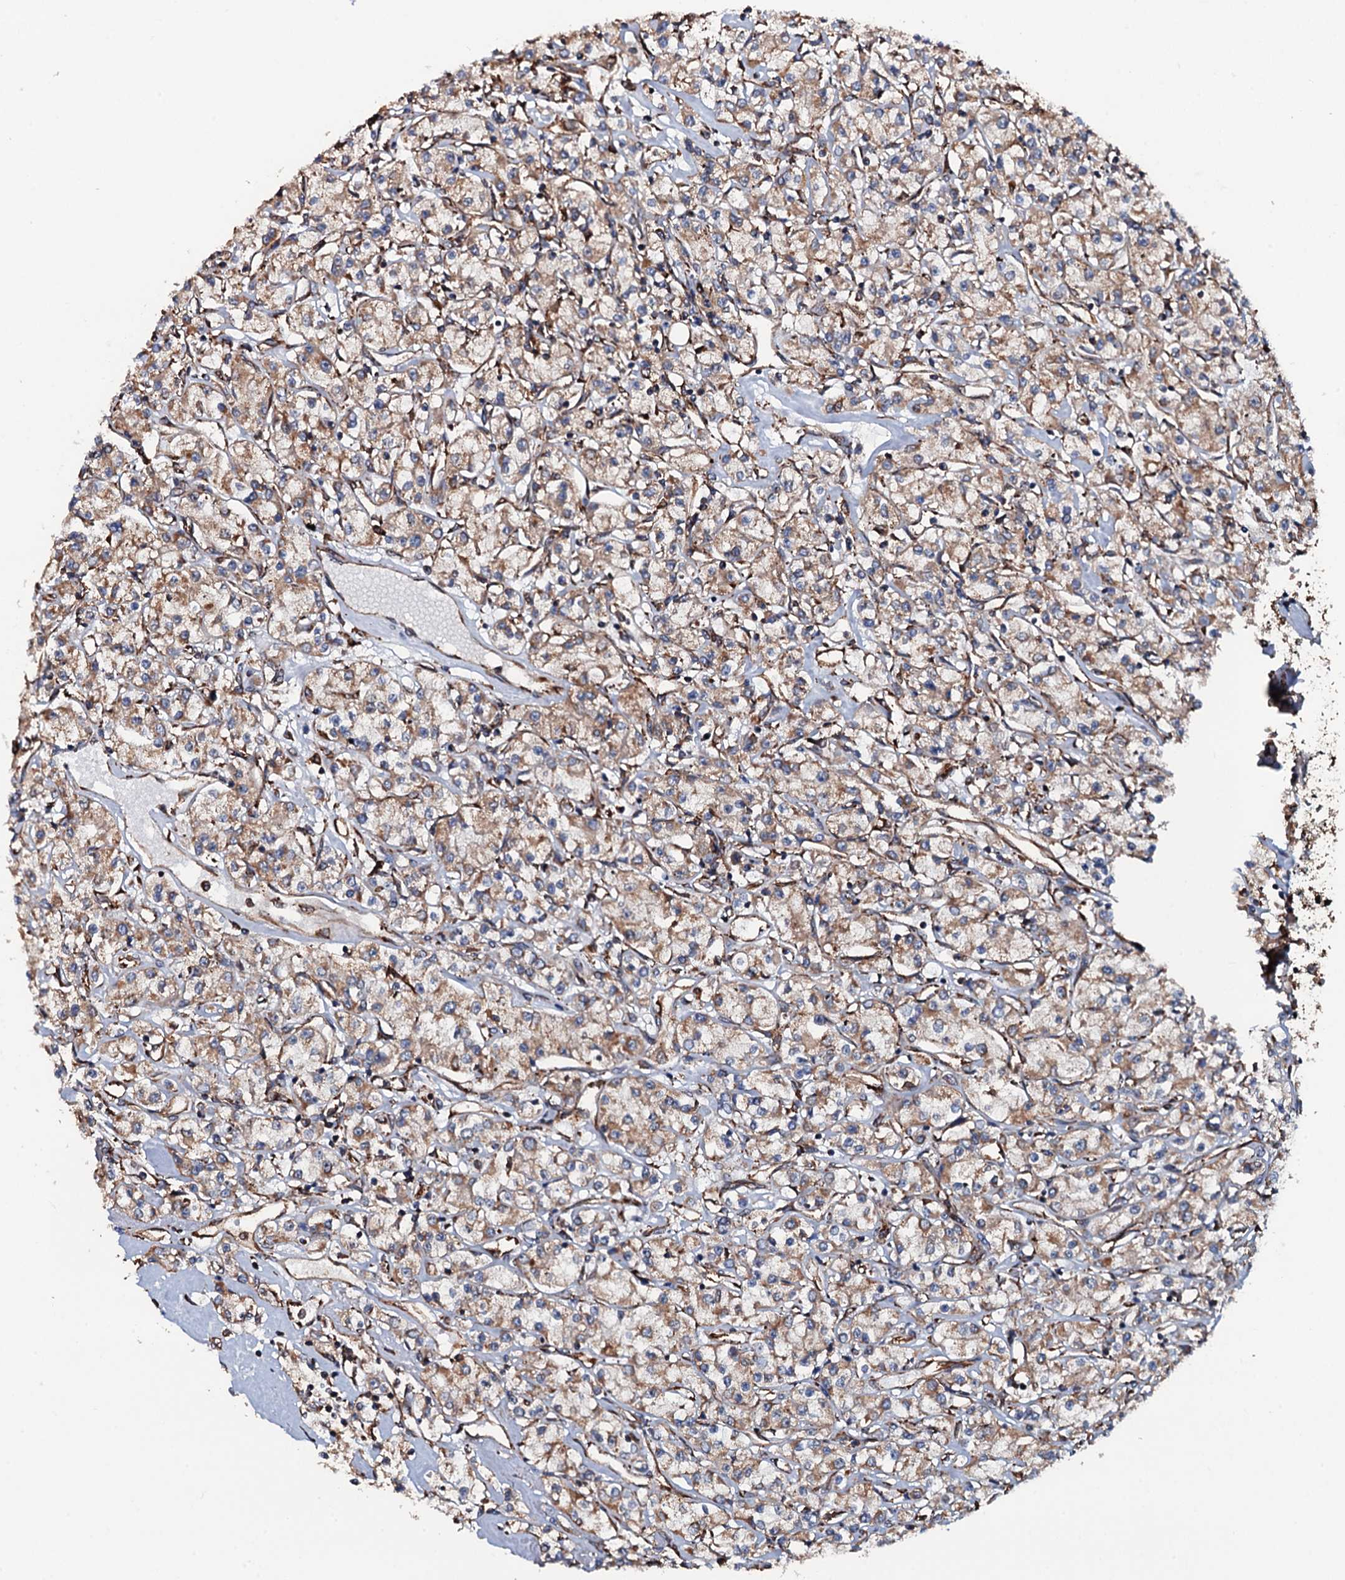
{"staining": {"intensity": "moderate", "quantity": ">75%", "location": "cytoplasmic/membranous"}, "tissue": "renal cancer", "cell_type": "Tumor cells", "image_type": "cancer", "snomed": [{"axis": "morphology", "description": "Adenocarcinoma, NOS"}, {"axis": "topography", "description": "Kidney"}], "caption": "Tumor cells reveal medium levels of moderate cytoplasmic/membranous staining in about >75% of cells in renal adenocarcinoma.", "gene": "RAB12", "patient": {"sex": "female", "age": 59}}